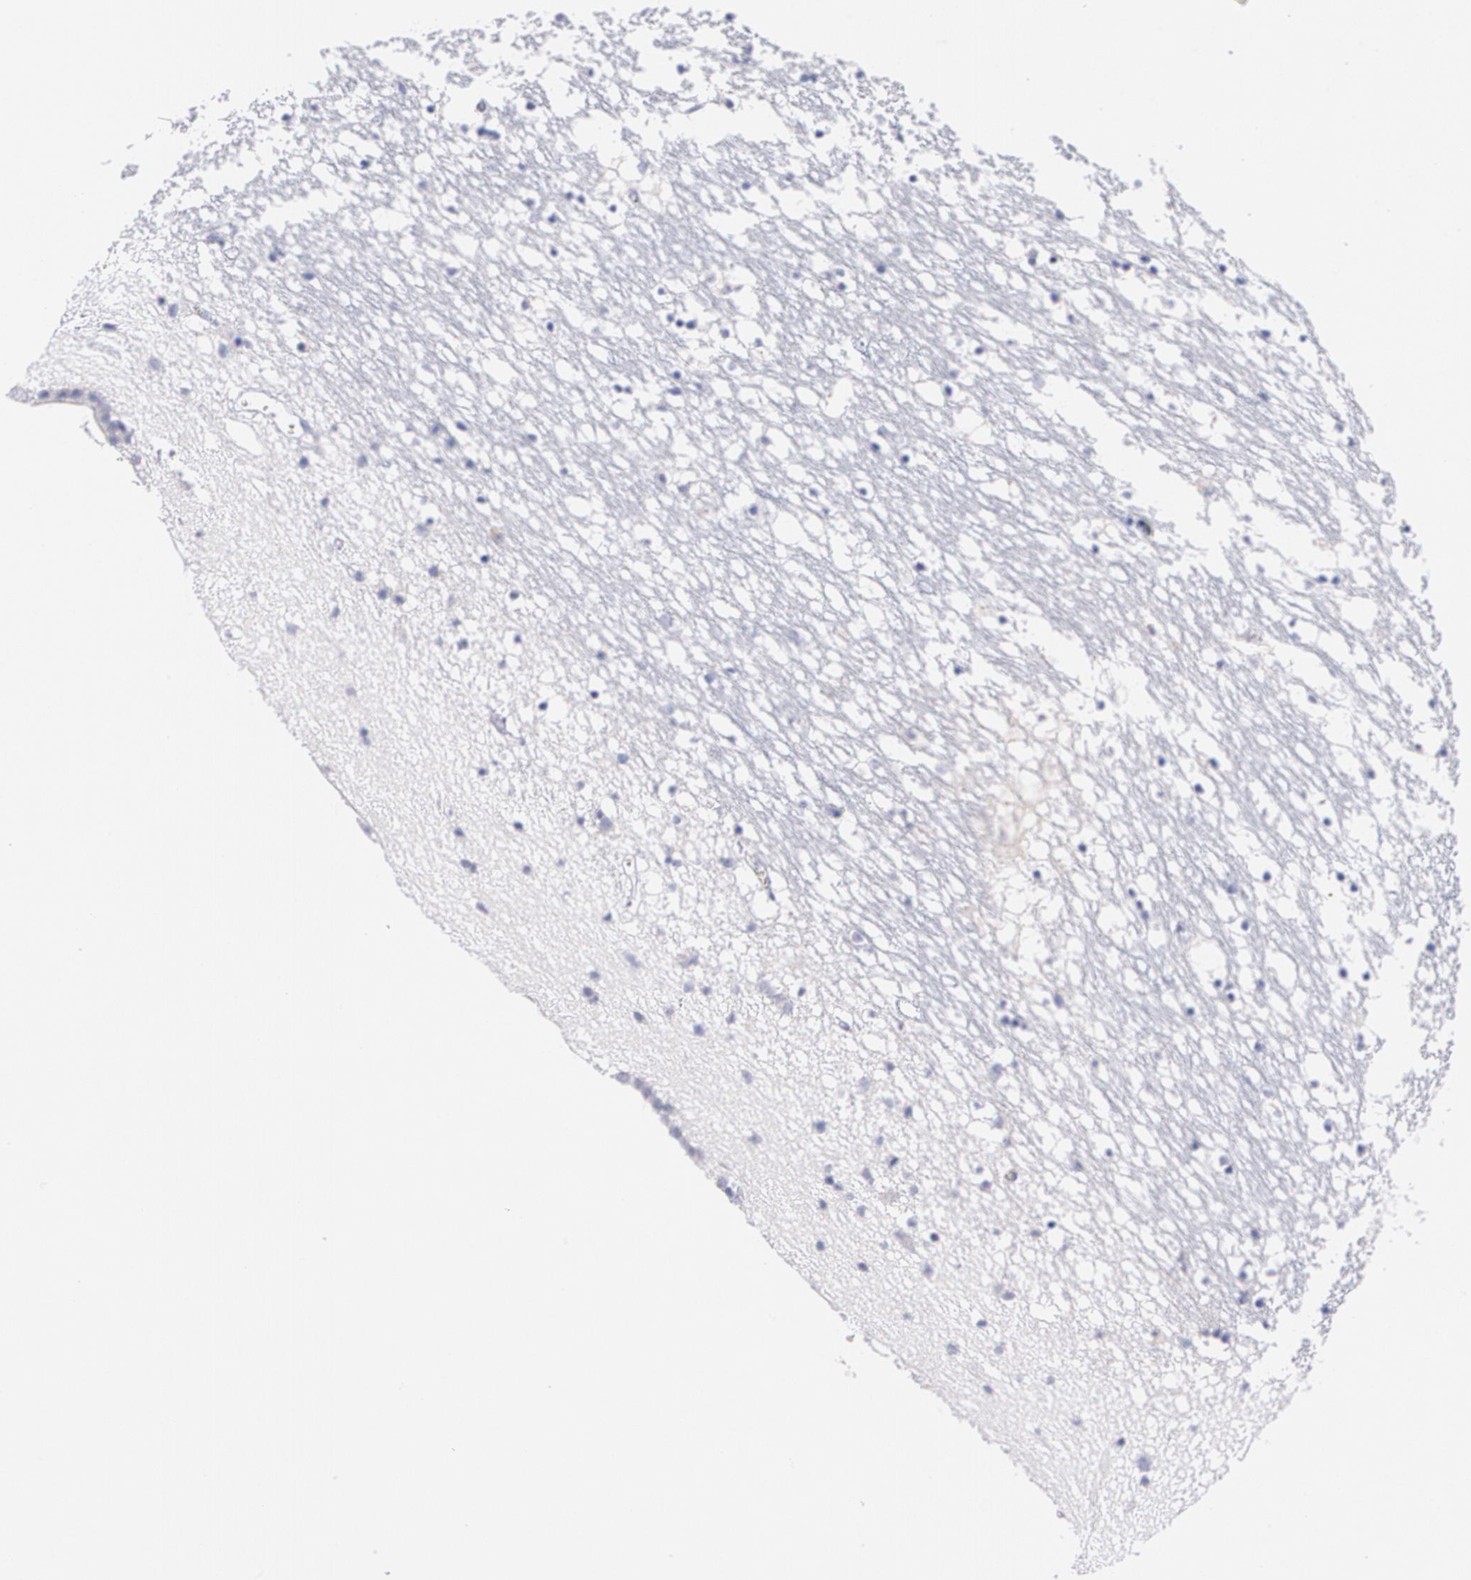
{"staining": {"intensity": "moderate", "quantity": "<25%", "location": "cytoplasmic/membranous"}, "tissue": "caudate", "cell_type": "Glial cells", "image_type": "normal", "snomed": [{"axis": "morphology", "description": "Normal tissue, NOS"}, {"axis": "topography", "description": "Lateral ventricle wall"}], "caption": "Caudate stained with a brown dye shows moderate cytoplasmic/membranous positive positivity in approximately <25% of glial cells.", "gene": "HMMR", "patient": {"sex": "male", "age": 45}}